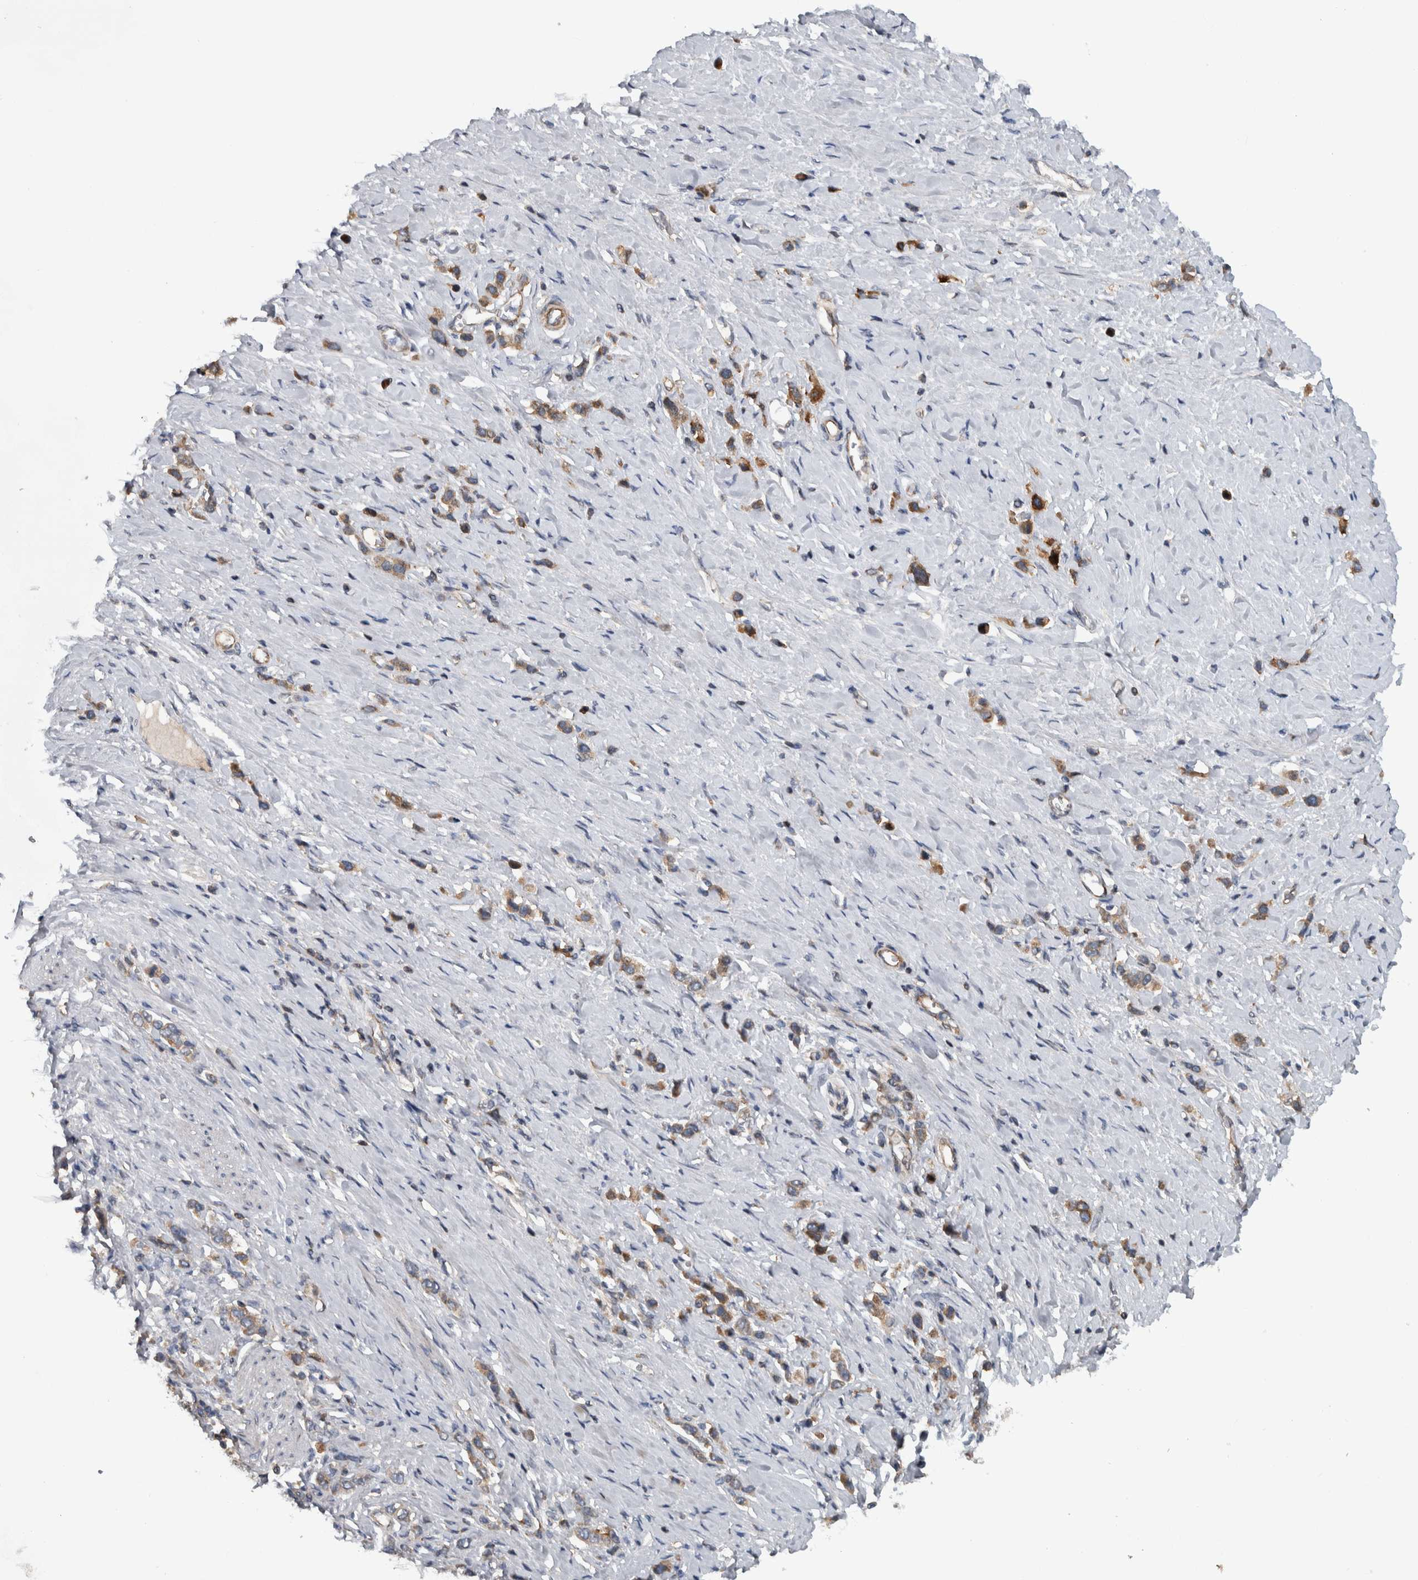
{"staining": {"intensity": "moderate", "quantity": ">75%", "location": "cytoplasmic/membranous"}, "tissue": "stomach cancer", "cell_type": "Tumor cells", "image_type": "cancer", "snomed": [{"axis": "morphology", "description": "Adenocarcinoma, NOS"}, {"axis": "topography", "description": "Stomach"}], "caption": "IHC staining of stomach cancer (adenocarcinoma), which shows medium levels of moderate cytoplasmic/membranous expression in approximately >75% of tumor cells indicating moderate cytoplasmic/membranous protein positivity. The staining was performed using DAB (3,3'-diaminobenzidine) (brown) for protein detection and nuclei were counterstained in hematoxylin (blue).", "gene": "BAIAP2L1", "patient": {"sex": "female", "age": 65}}